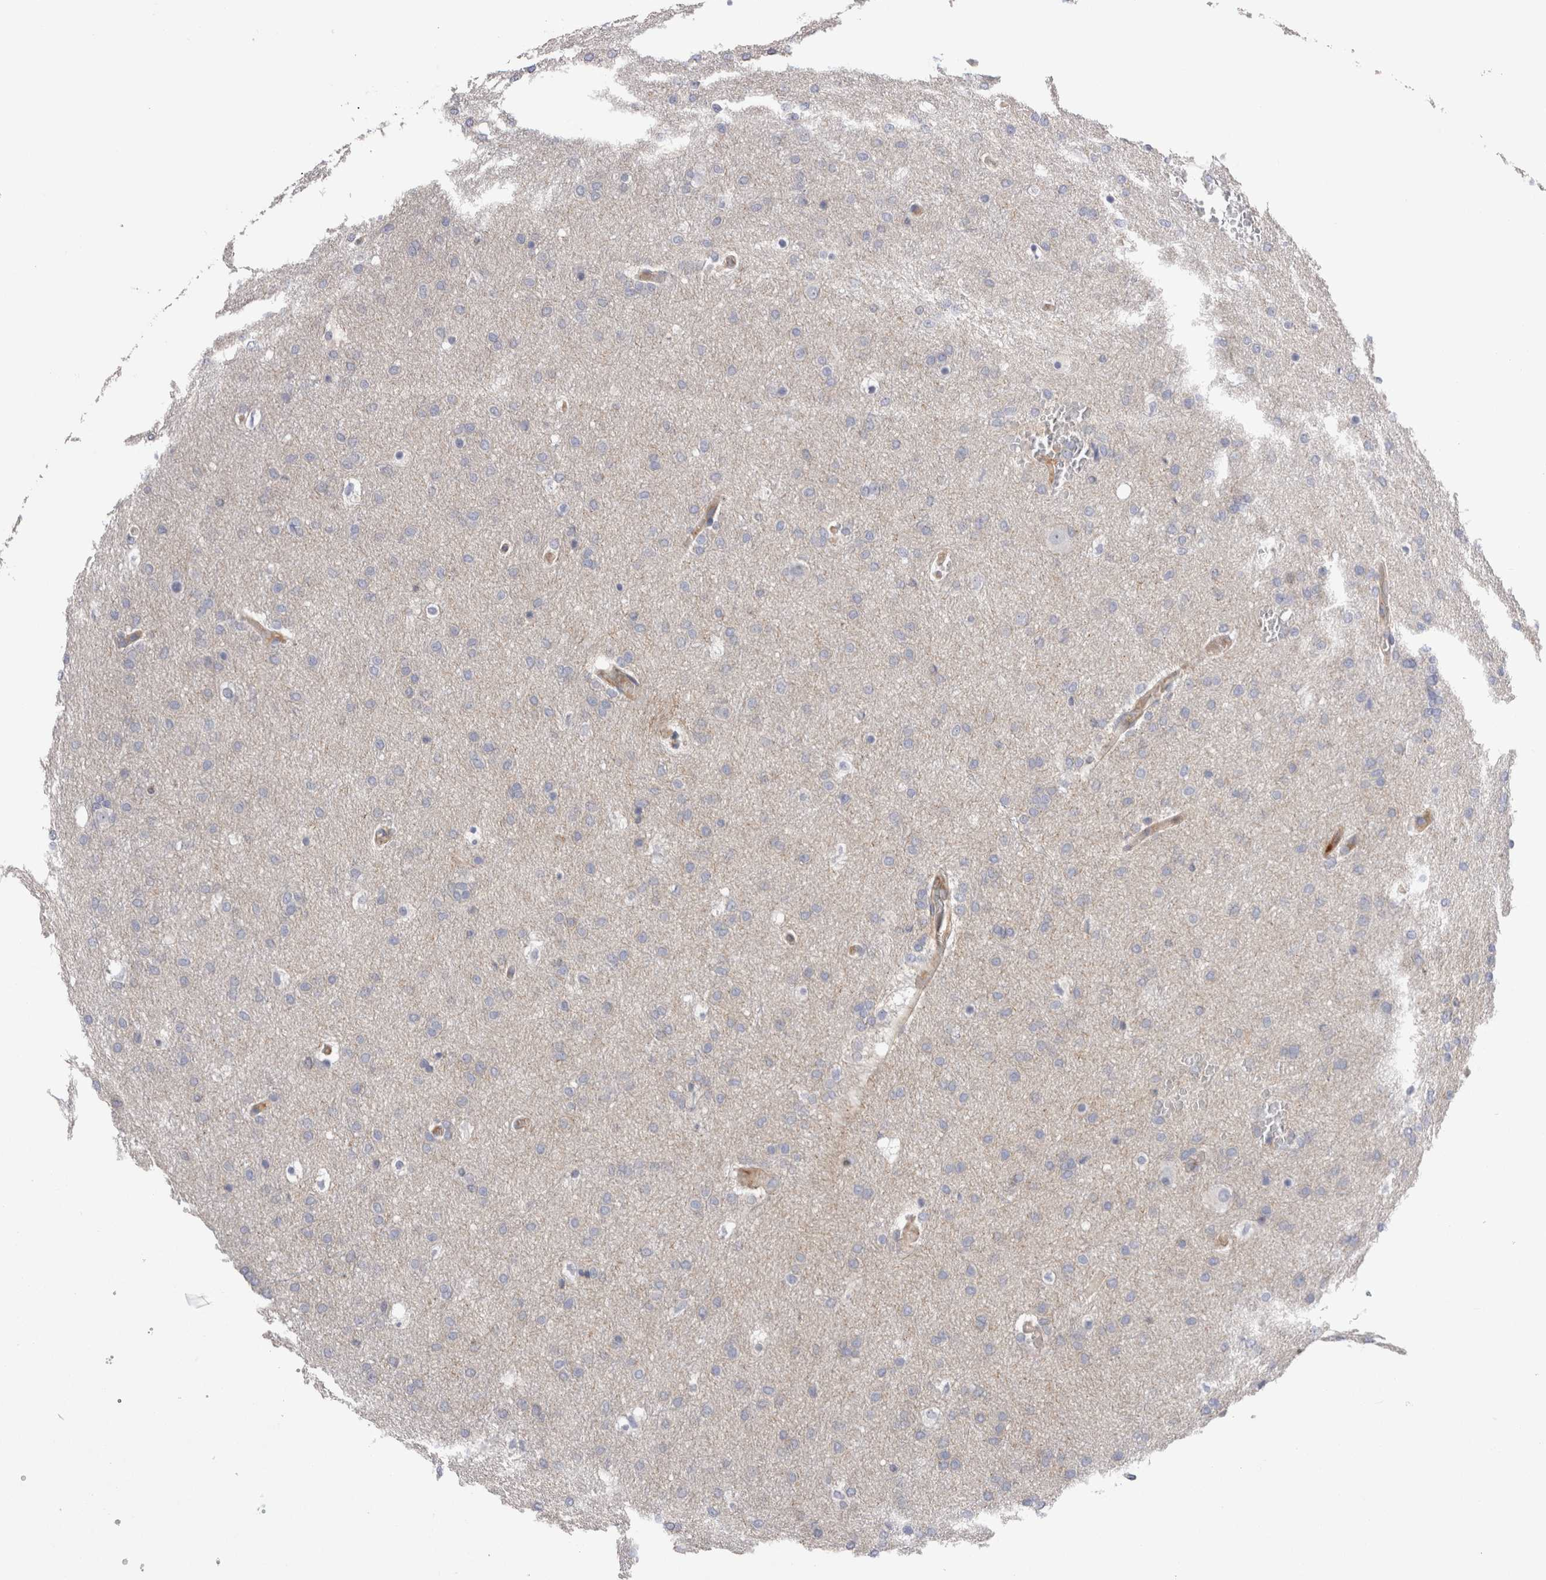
{"staining": {"intensity": "negative", "quantity": "none", "location": "none"}, "tissue": "glioma", "cell_type": "Tumor cells", "image_type": "cancer", "snomed": [{"axis": "morphology", "description": "Glioma, malignant, Low grade"}, {"axis": "topography", "description": "Brain"}], "caption": "Immunohistochemistry of glioma displays no positivity in tumor cells. (DAB (3,3'-diaminobenzidine) immunohistochemistry (IHC) visualized using brightfield microscopy, high magnification).", "gene": "RAB11FIP1", "patient": {"sex": "female", "age": 37}}